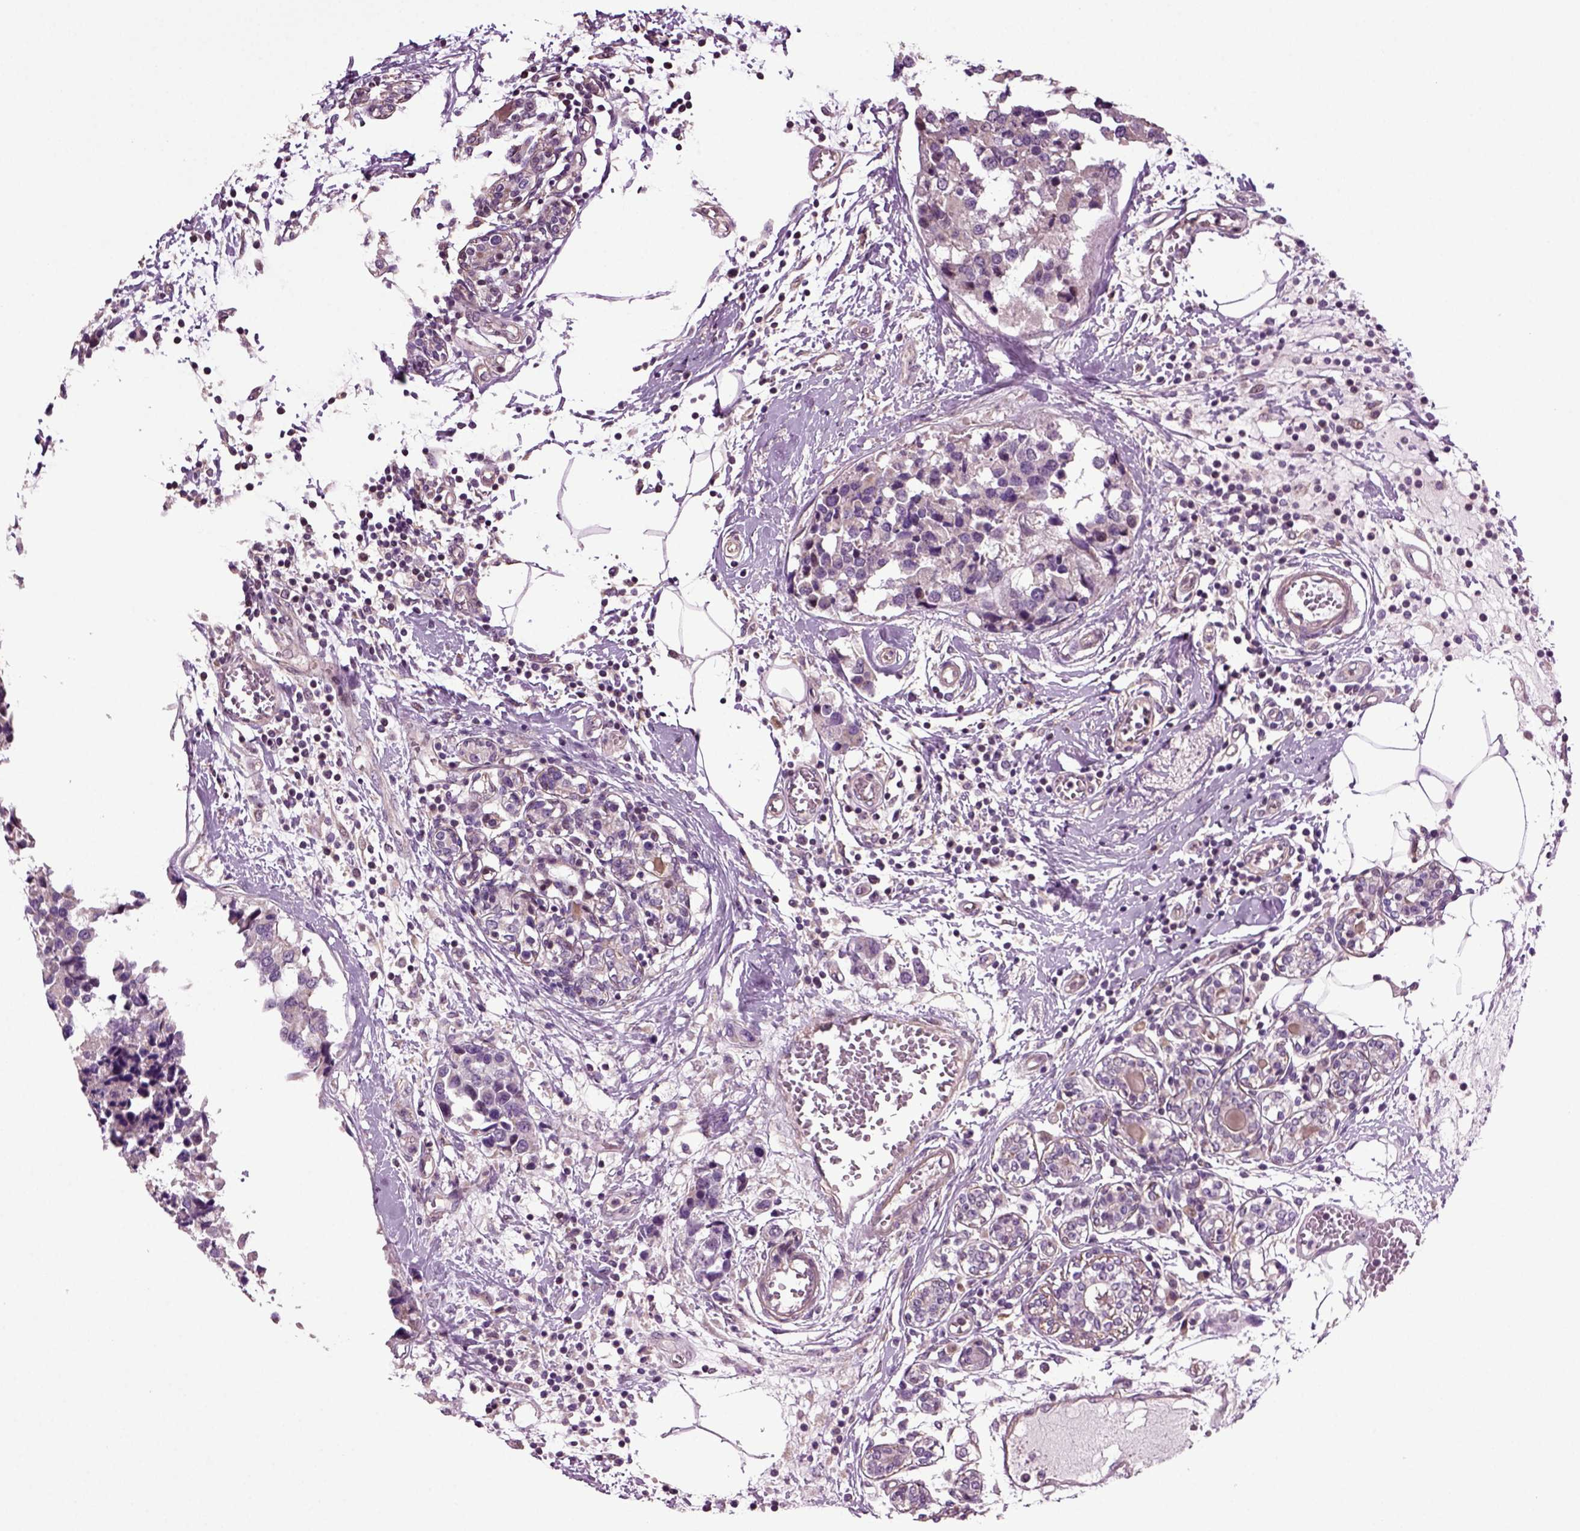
{"staining": {"intensity": "negative", "quantity": "none", "location": "none"}, "tissue": "breast cancer", "cell_type": "Tumor cells", "image_type": "cancer", "snomed": [{"axis": "morphology", "description": "Lobular carcinoma"}, {"axis": "topography", "description": "Breast"}], "caption": "Histopathology image shows no significant protein staining in tumor cells of breast lobular carcinoma.", "gene": "HAGHL", "patient": {"sex": "female", "age": 59}}